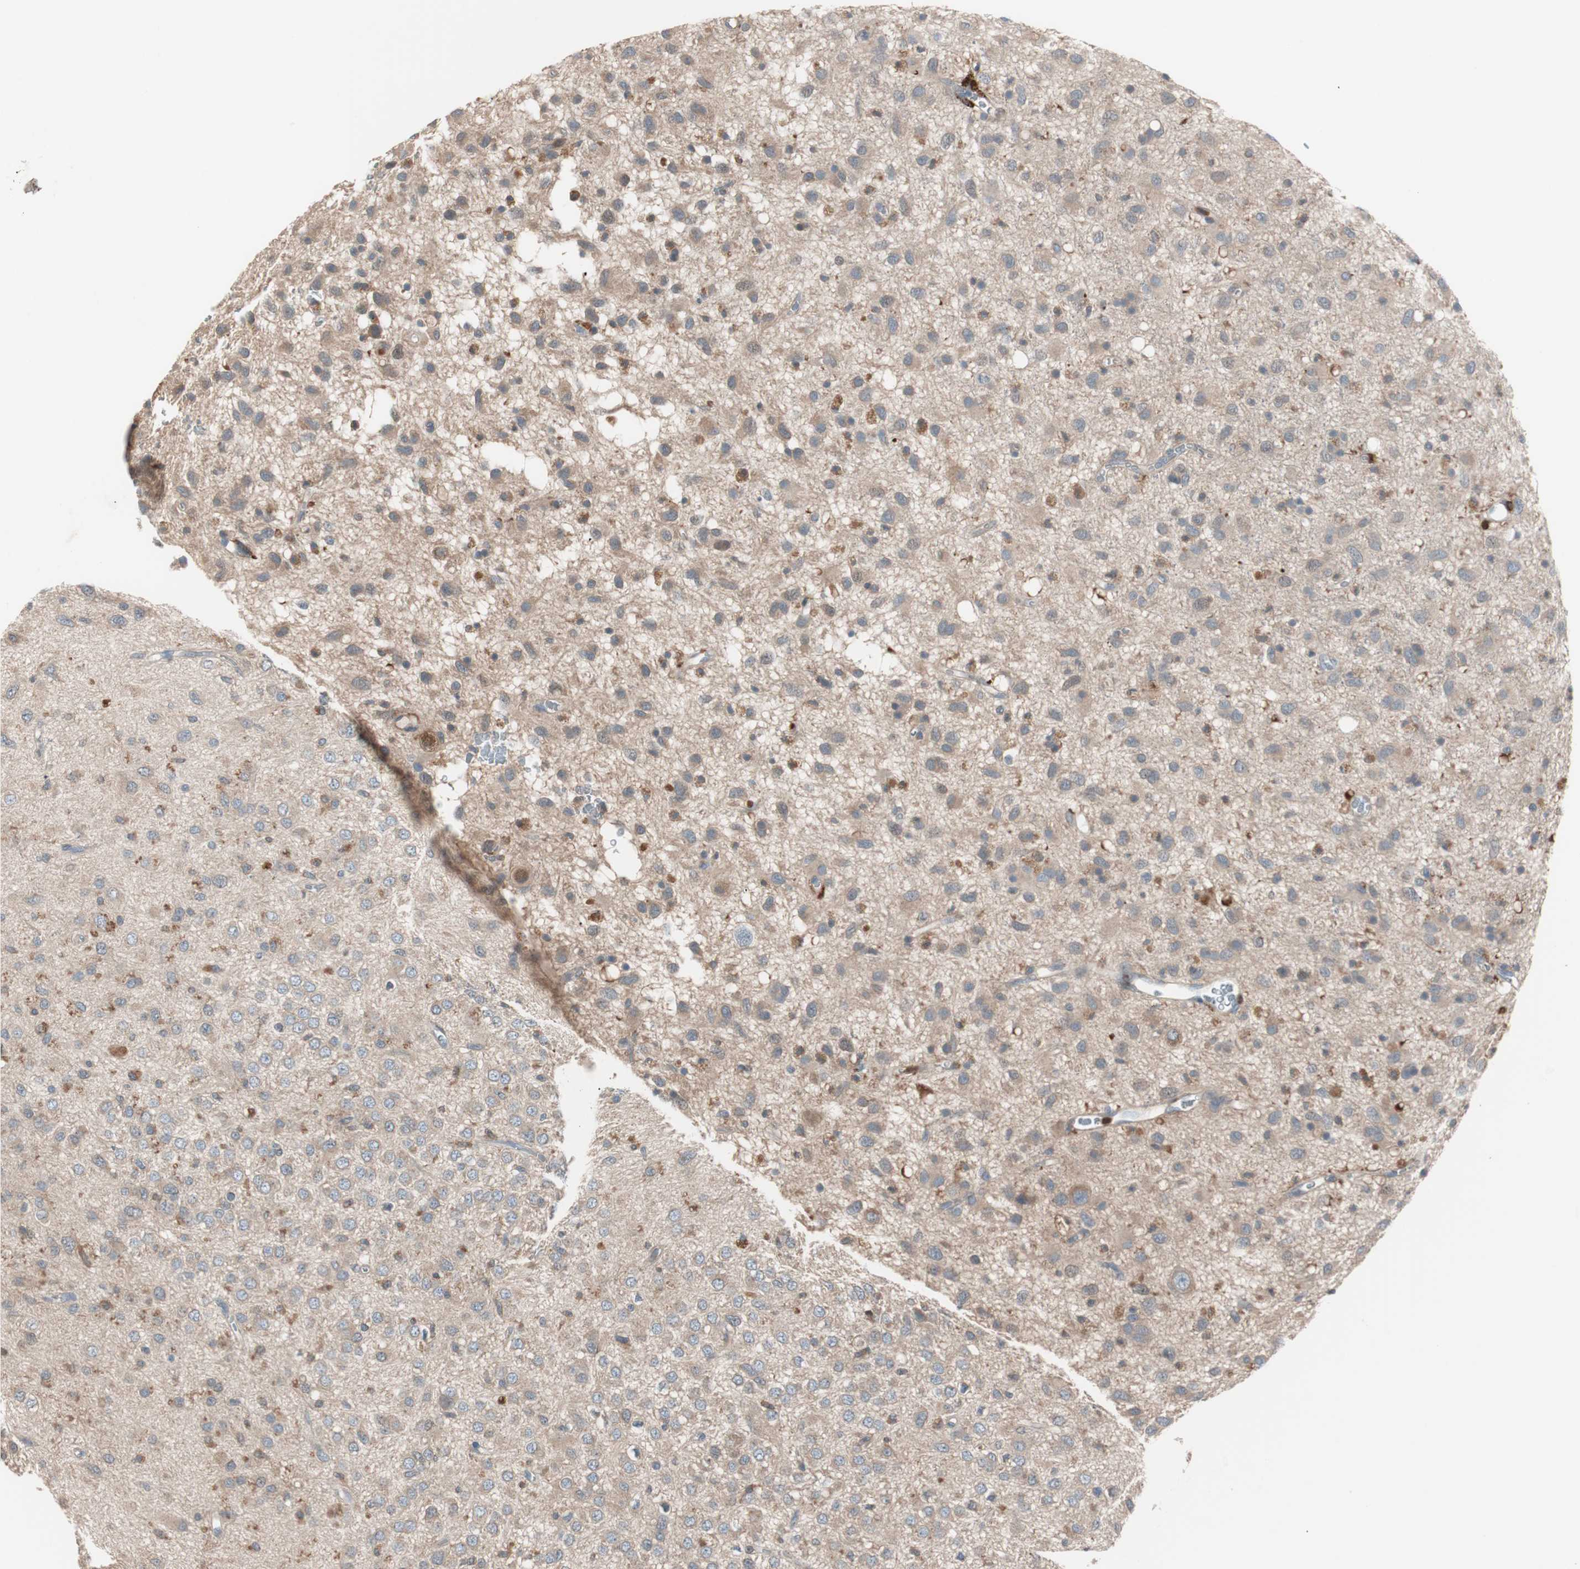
{"staining": {"intensity": "moderate", "quantity": ">75%", "location": "cytoplasmic/membranous"}, "tissue": "glioma", "cell_type": "Tumor cells", "image_type": "cancer", "snomed": [{"axis": "morphology", "description": "Glioma, malignant, Low grade"}, {"axis": "topography", "description": "Brain"}], "caption": "Glioma stained with a protein marker exhibits moderate staining in tumor cells.", "gene": "STAB1", "patient": {"sex": "male", "age": 77}}